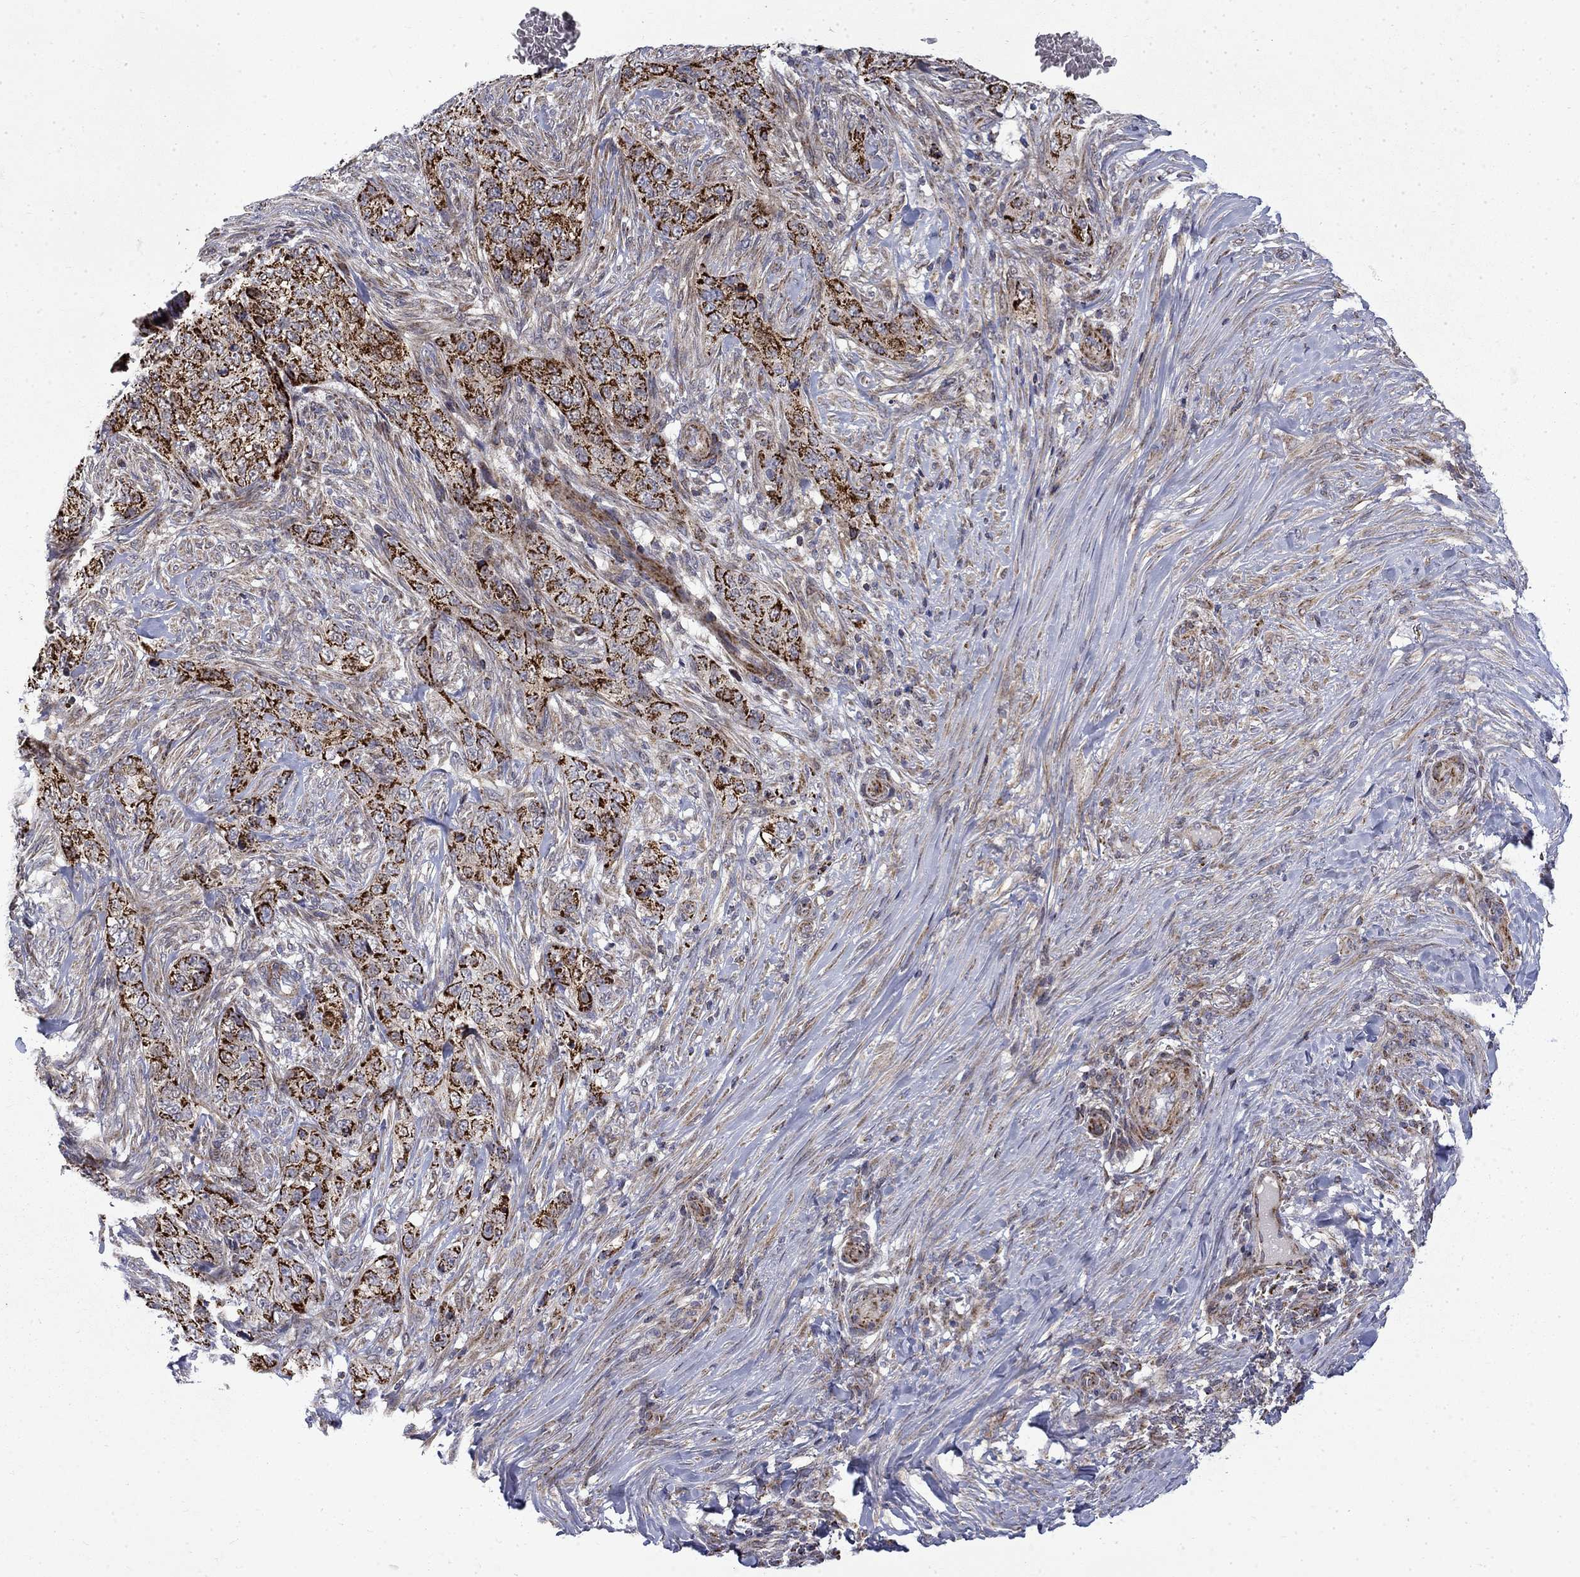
{"staining": {"intensity": "strong", "quantity": ">75%", "location": "cytoplasmic/membranous"}, "tissue": "skin cancer", "cell_type": "Tumor cells", "image_type": "cancer", "snomed": [{"axis": "morphology", "description": "Basal cell carcinoma"}, {"axis": "topography", "description": "Skin"}], "caption": "A high amount of strong cytoplasmic/membranous positivity is seen in about >75% of tumor cells in basal cell carcinoma (skin) tissue.", "gene": "PCBP3", "patient": {"sex": "female", "age": 69}}